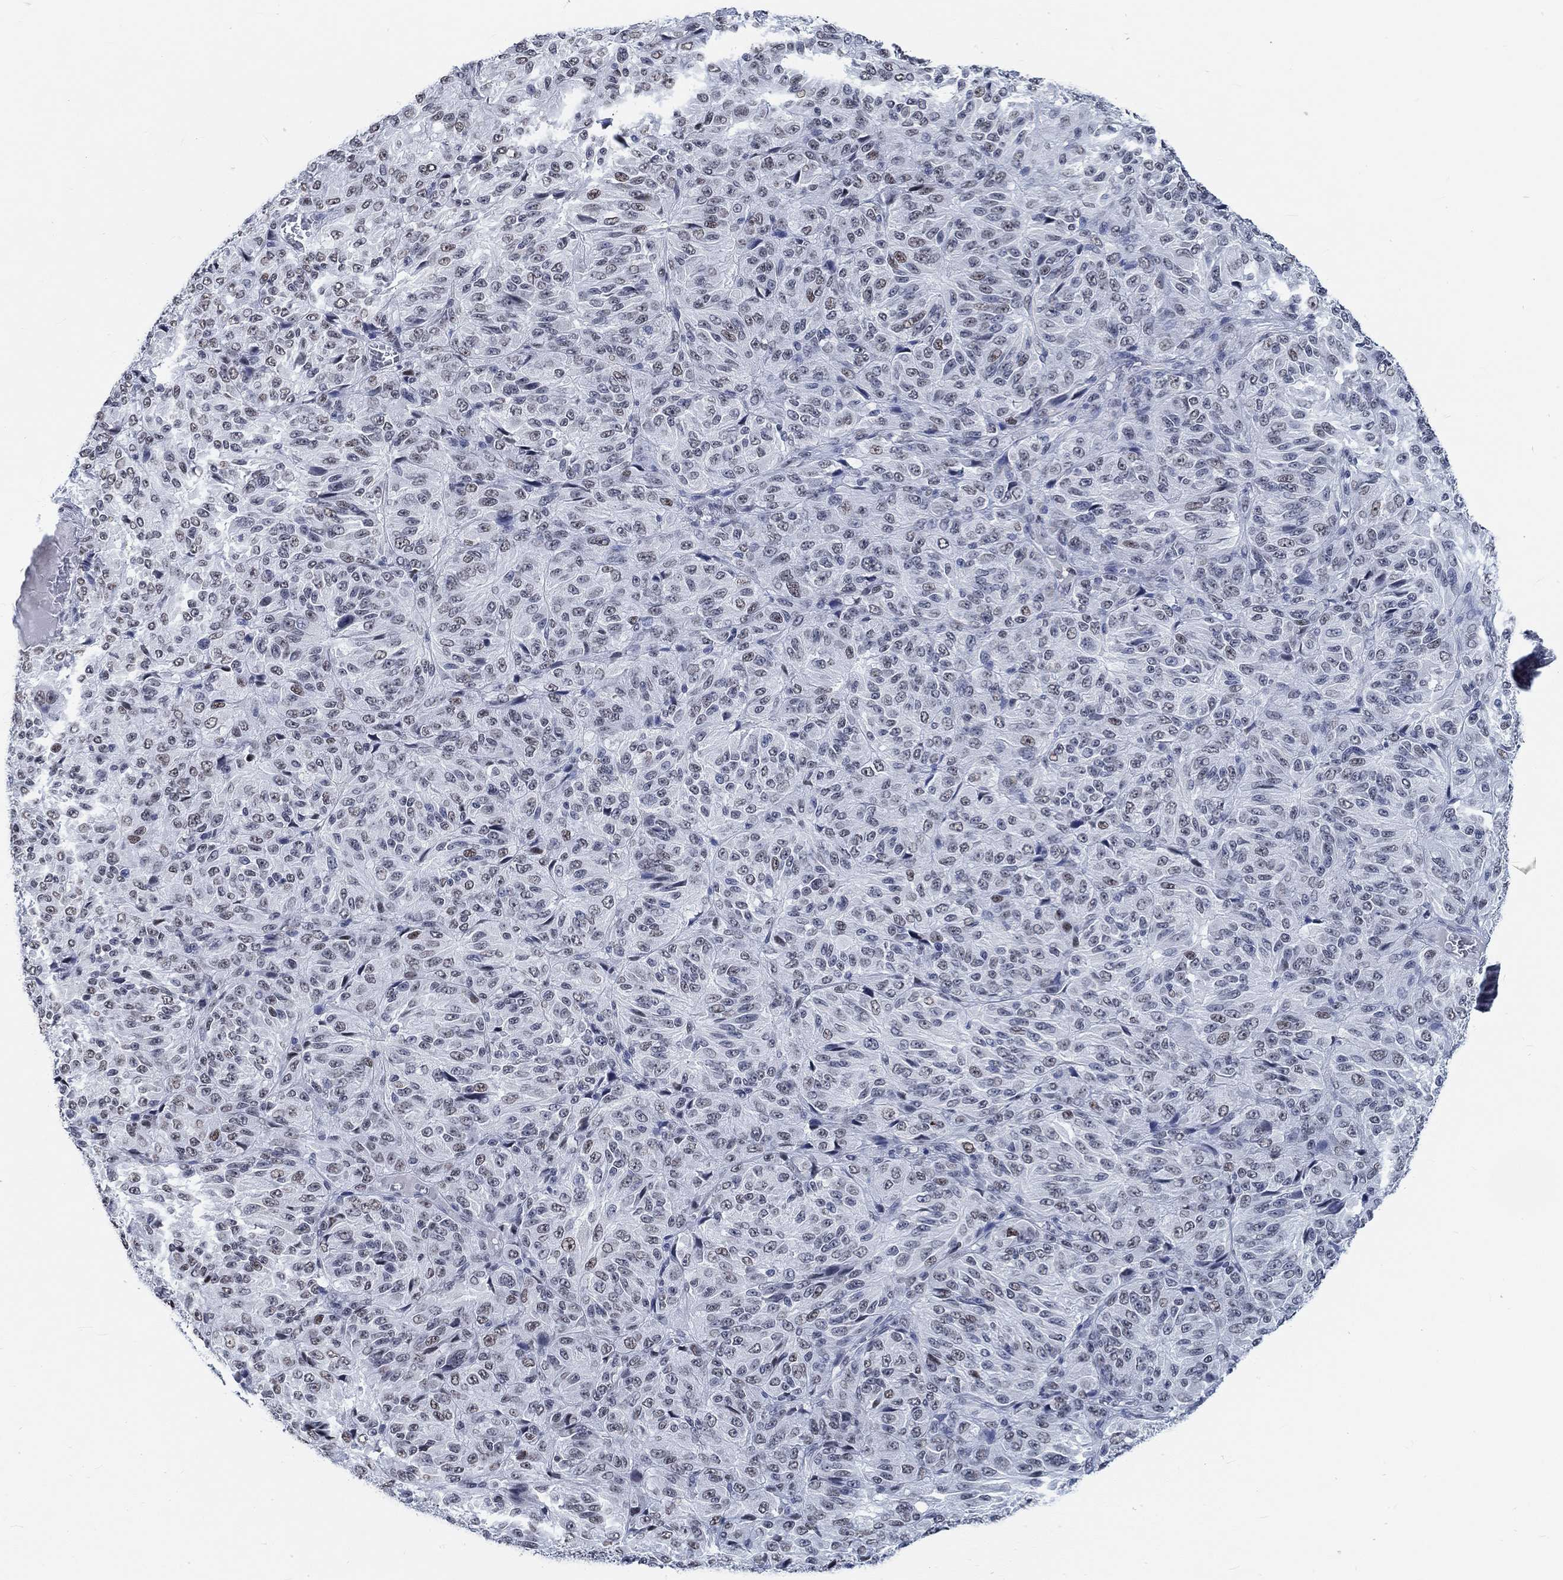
{"staining": {"intensity": "negative", "quantity": "none", "location": "none"}, "tissue": "melanoma", "cell_type": "Tumor cells", "image_type": "cancer", "snomed": [{"axis": "morphology", "description": "Malignant melanoma, Metastatic site"}, {"axis": "topography", "description": "Brain"}], "caption": "IHC photomicrograph of human melanoma stained for a protein (brown), which exhibits no staining in tumor cells.", "gene": "KCNH8", "patient": {"sex": "female", "age": 56}}